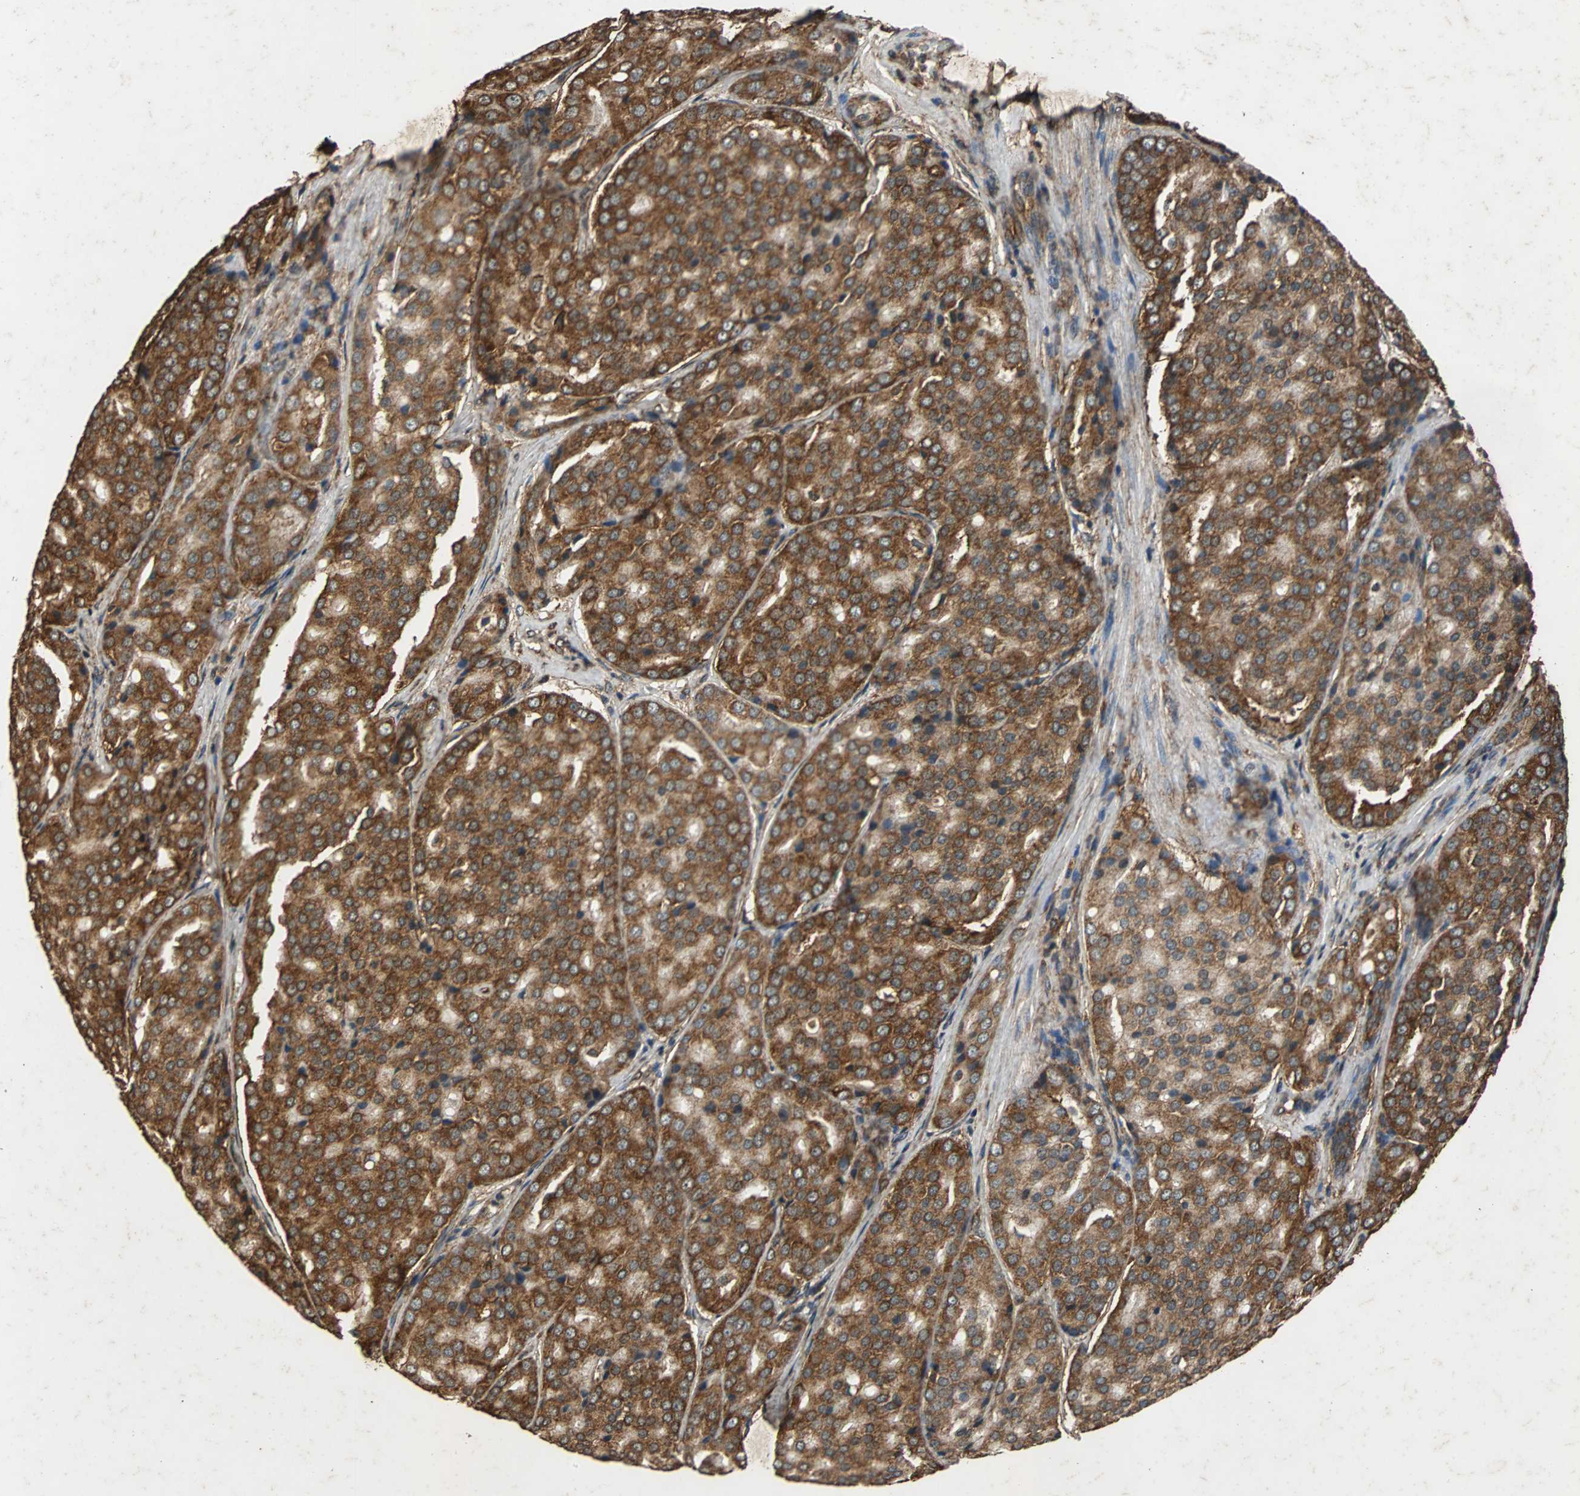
{"staining": {"intensity": "strong", "quantity": ">75%", "location": "cytoplasmic/membranous"}, "tissue": "prostate cancer", "cell_type": "Tumor cells", "image_type": "cancer", "snomed": [{"axis": "morphology", "description": "Adenocarcinoma, High grade"}, {"axis": "topography", "description": "Prostate"}], "caption": "Immunohistochemistry photomicrograph of human prostate cancer (adenocarcinoma (high-grade)) stained for a protein (brown), which reveals high levels of strong cytoplasmic/membranous expression in approximately >75% of tumor cells.", "gene": "NAA10", "patient": {"sex": "male", "age": 64}}